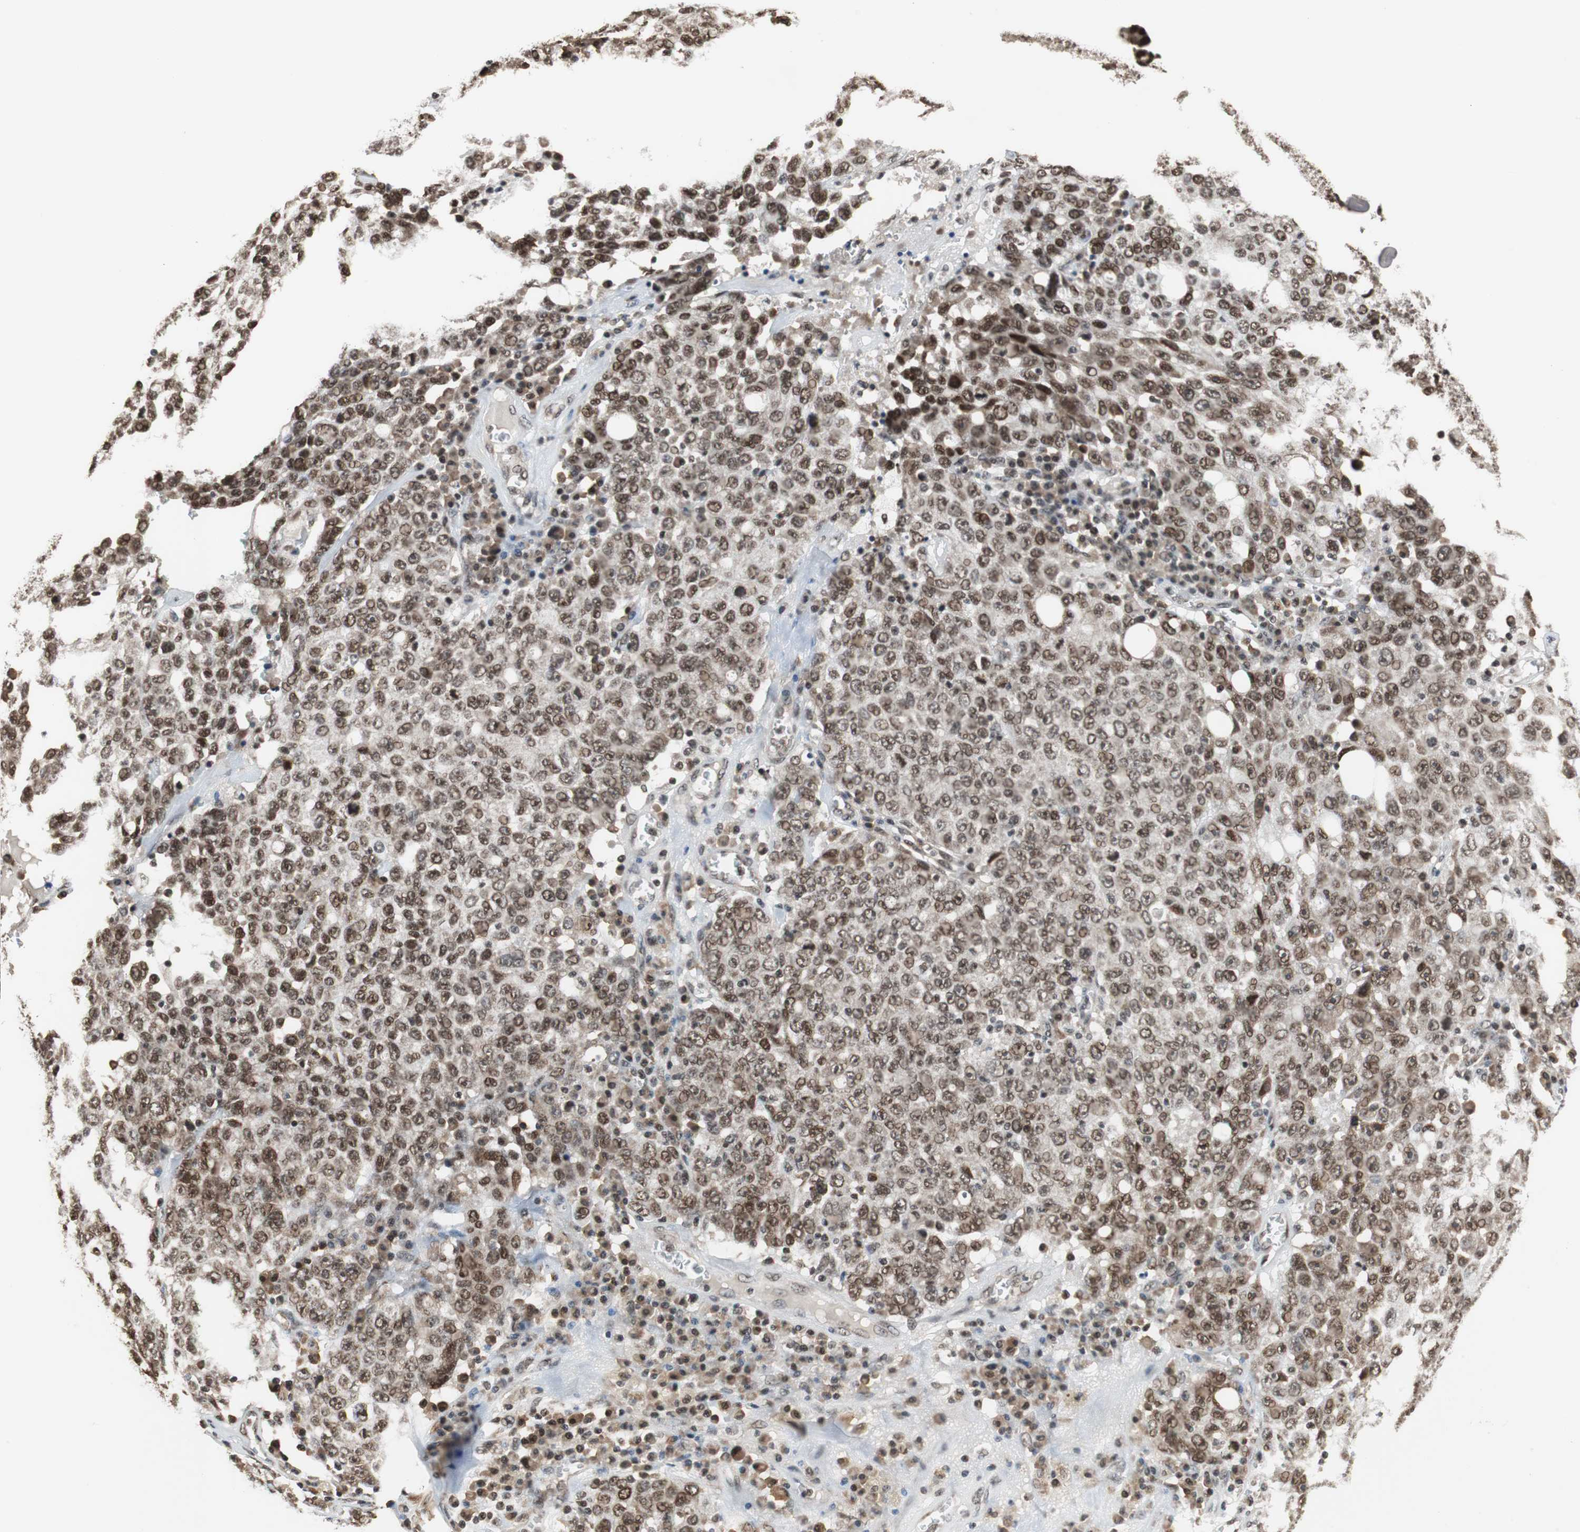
{"staining": {"intensity": "moderate", "quantity": ">75%", "location": "cytoplasmic/membranous,nuclear"}, "tissue": "ovarian cancer", "cell_type": "Tumor cells", "image_type": "cancer", "snomed": [{"axis": "morphology", "description": "Carcinoma, endometroid"}, {"axis": "topography", "description": "Ovary"}], "caption": "Immunohistochemical staining of ovarian cancer reveals medium levels of moderate cytoplasmic/membranous and nuclear staining in about >75% of tumor cells. (Brightfield microscopy of DAB IHC at high magnification).", "gene": "REST", "patient": {"sex": "female", "age": 62}}